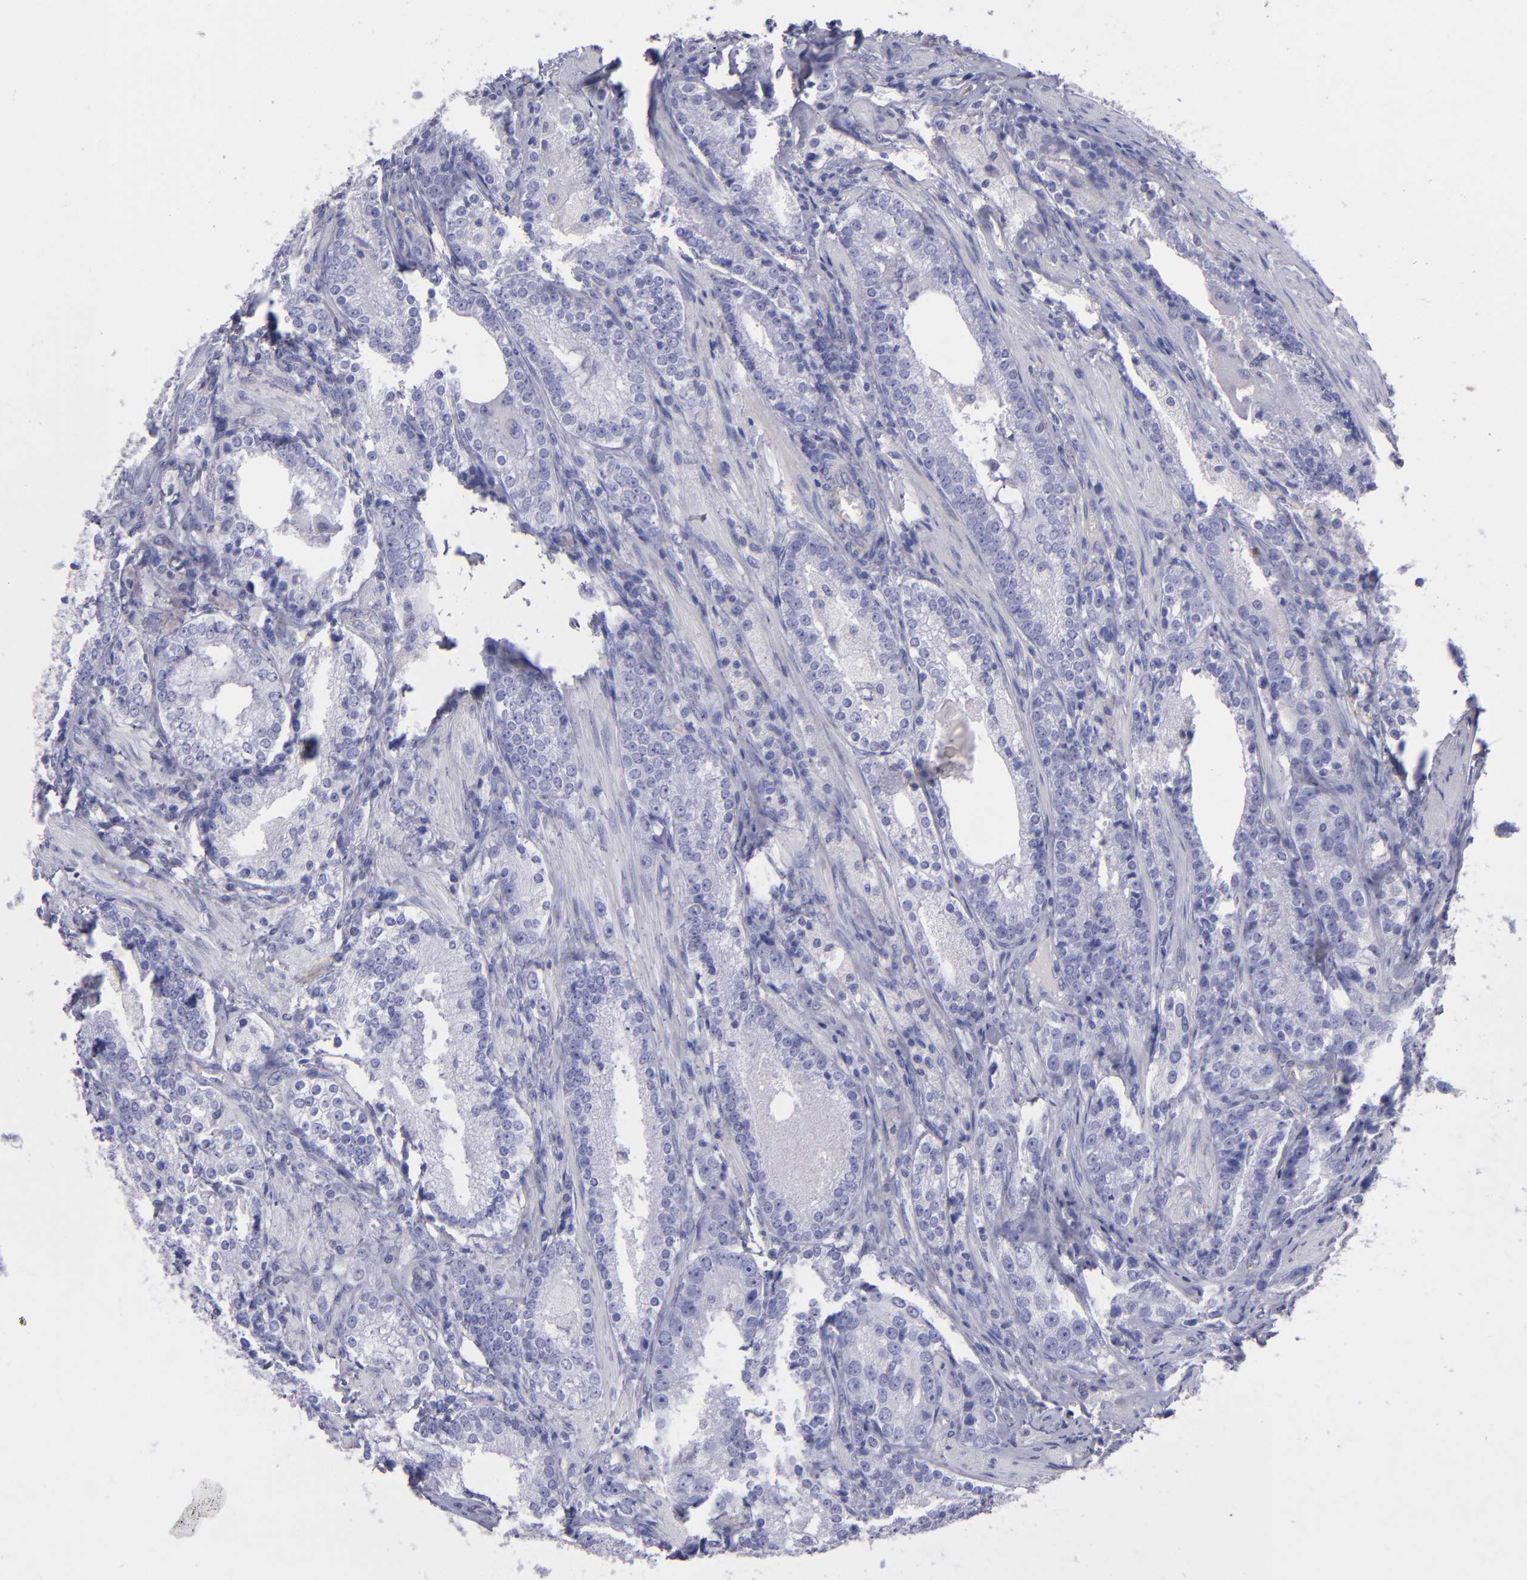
{"staining": {"intensity": "negative", "quantity": "none", "location": "none"}, "tissue": "prostate cancer", "cell_type": "Tumor cells", "image_type": "cancer", "snomed": [{"axis": "morphology", "description": "Adenocarcinoma, High grade"}, {"axis": "topography", "description": "Prostate"}], "caption": "This is an immunohistochemistry histopathology image of human adenocarcinoma (high-grade) (prostate). There is no expression in tumor cells.", "gene": "TG", "patient": {"sex": "male", "age": 63}}